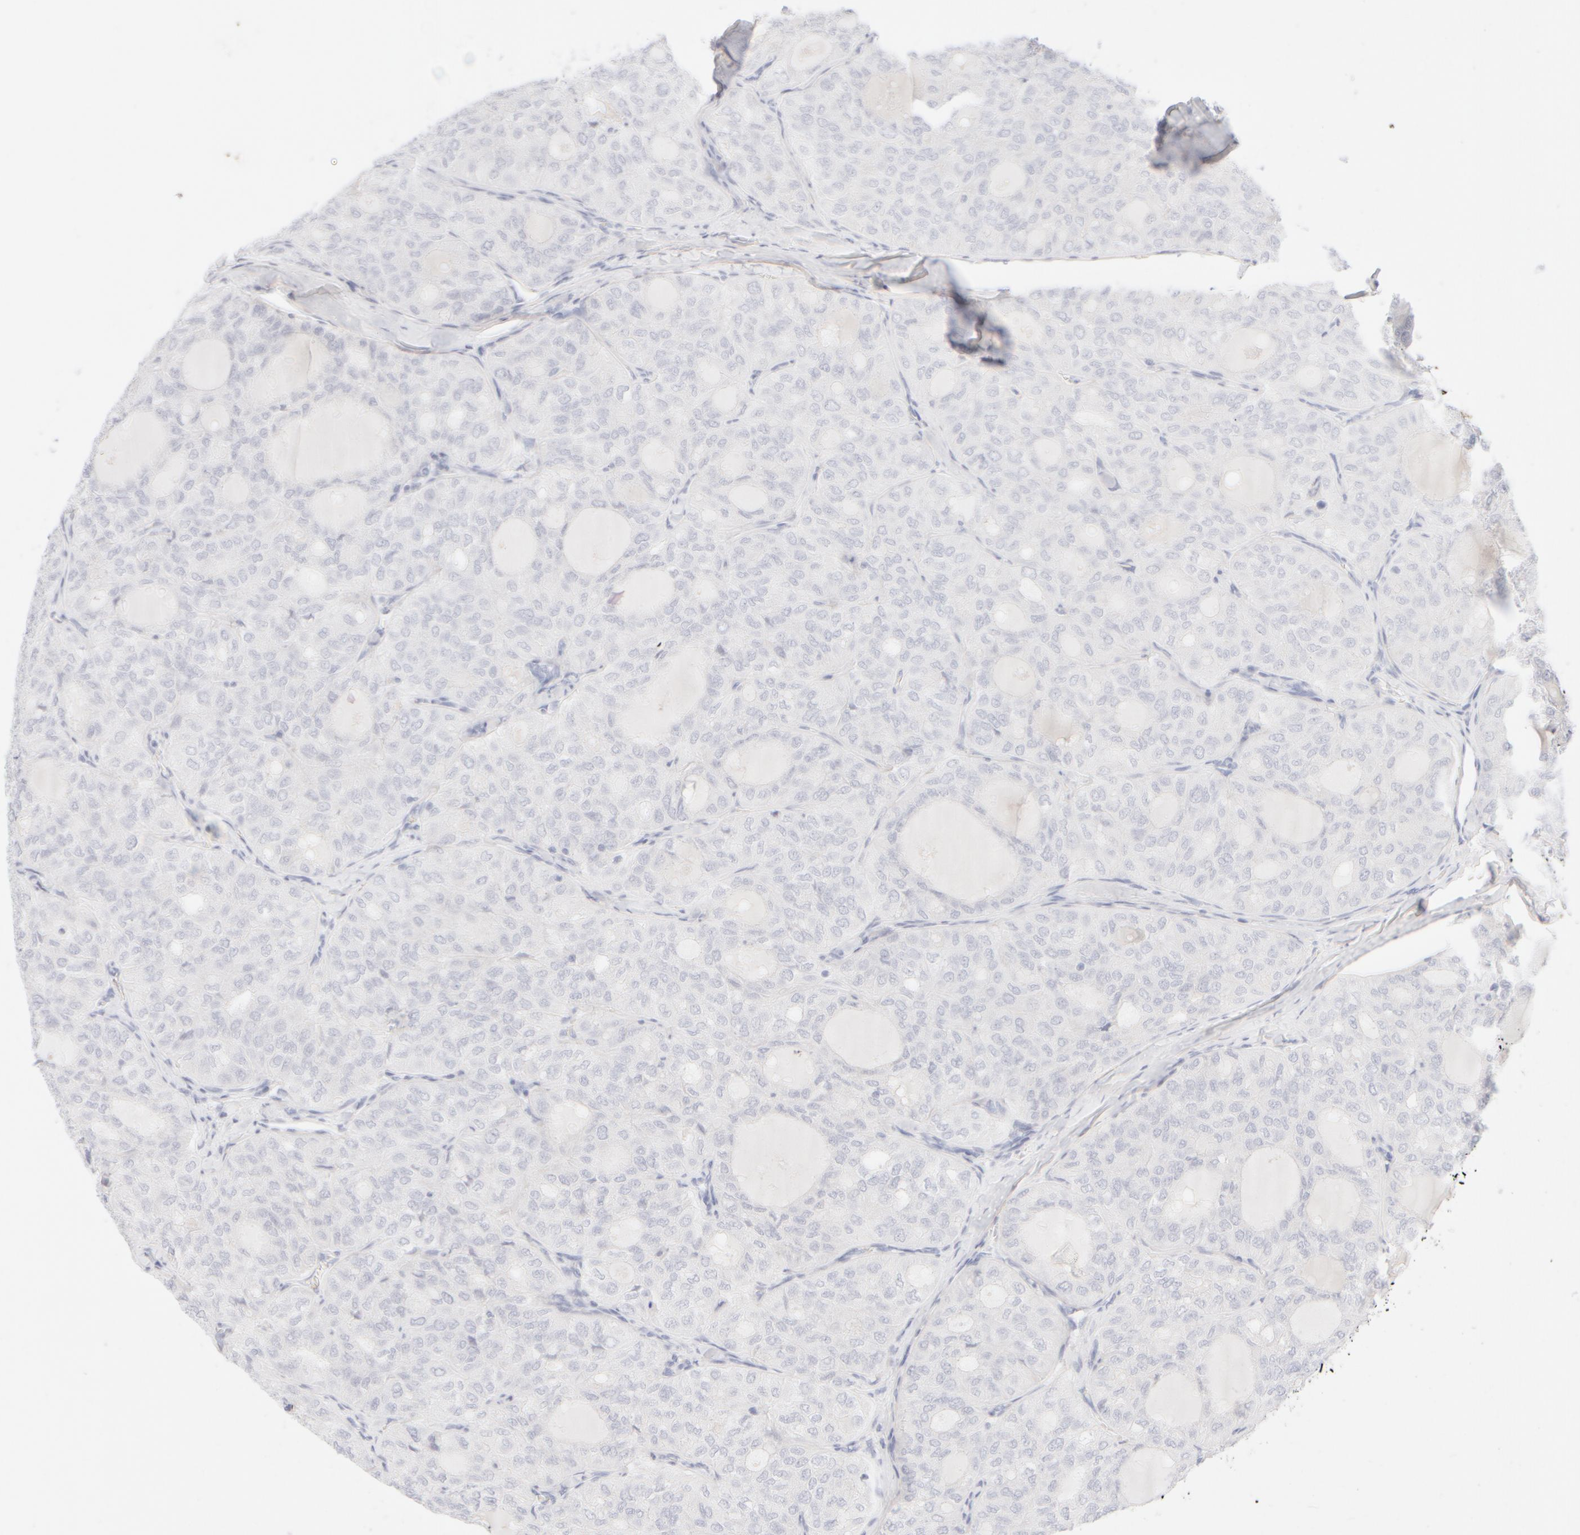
{"staining": {"intensity": "negative", "quantity": "none", "location": "none"}, "tissue": "thyroid cancer", "cell_type": "Tumor cells", "image_type": "cancer", "snomed": [{"axis": "morphology", "description": "Follicular adenoma carcinoma, NOS"}, {"axis": "topography", "description": "Thyroid gland"}], "caption": "Tumor cells show no significant staining in thyroid cancer. (Brightfield microscopy of DAB IHC at high magnification).", "gene": "KRT15", "patient": {"sex": "male", "age": 75}}